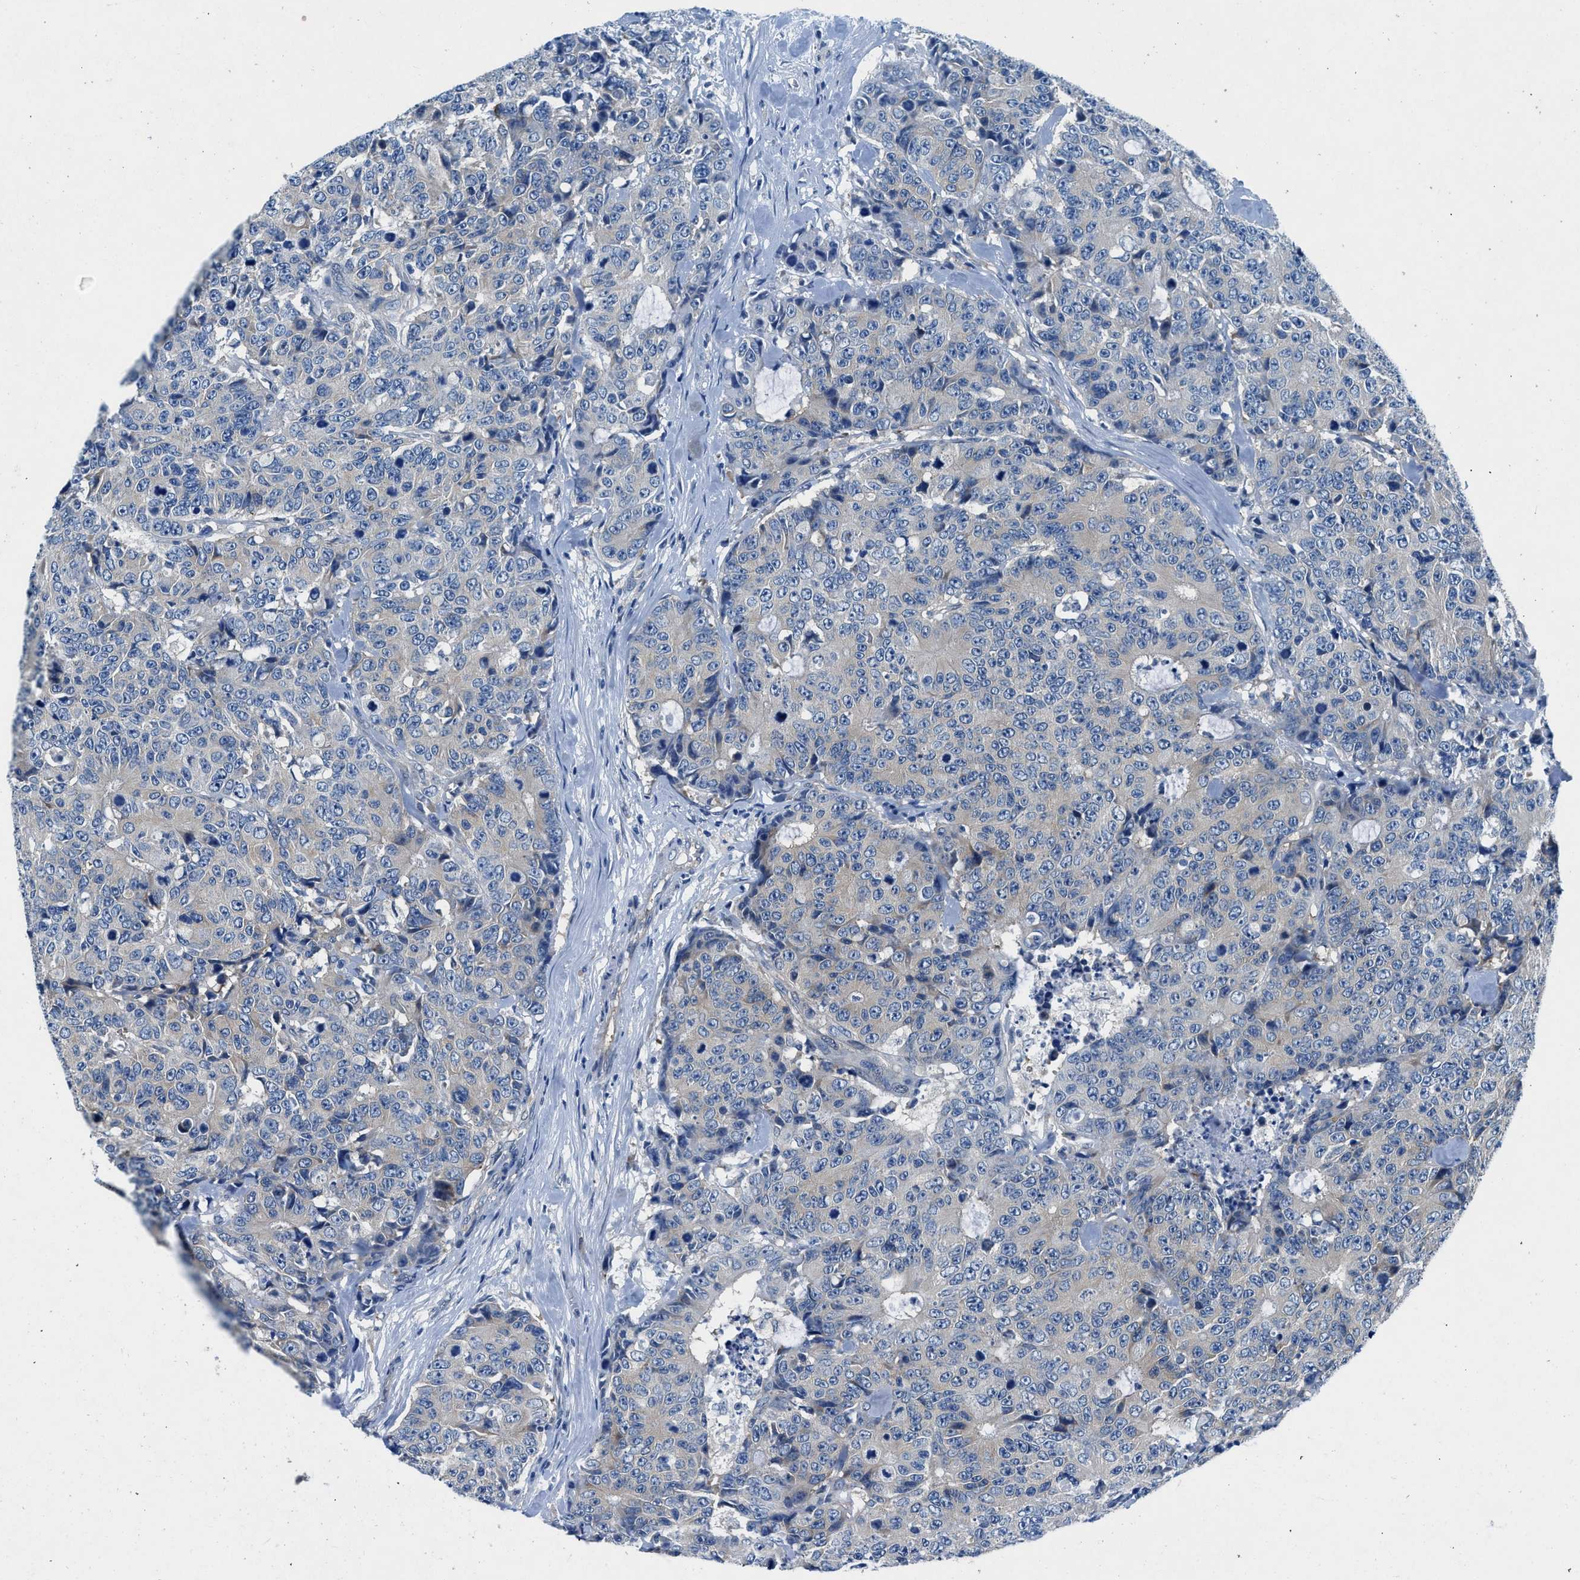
{"staining": {"intensity": "negative", "quantity": "none", "location": "none"}, "tissue": "colorectal cancer", "cell_type": "Tumor cells", "image_type": "cancer", "snomed": [{"axis": "morphology", "description": "Adenocarcinoma, NOS"}, {"axis": "topography", "description": "Colon"}], "caption": "Colorectal cancer stained for a protein using immunohistochemistry exhibits no positivity tumor cells.", "gene": "COPS2", "patient": {"sex": "female", "age": 86}}